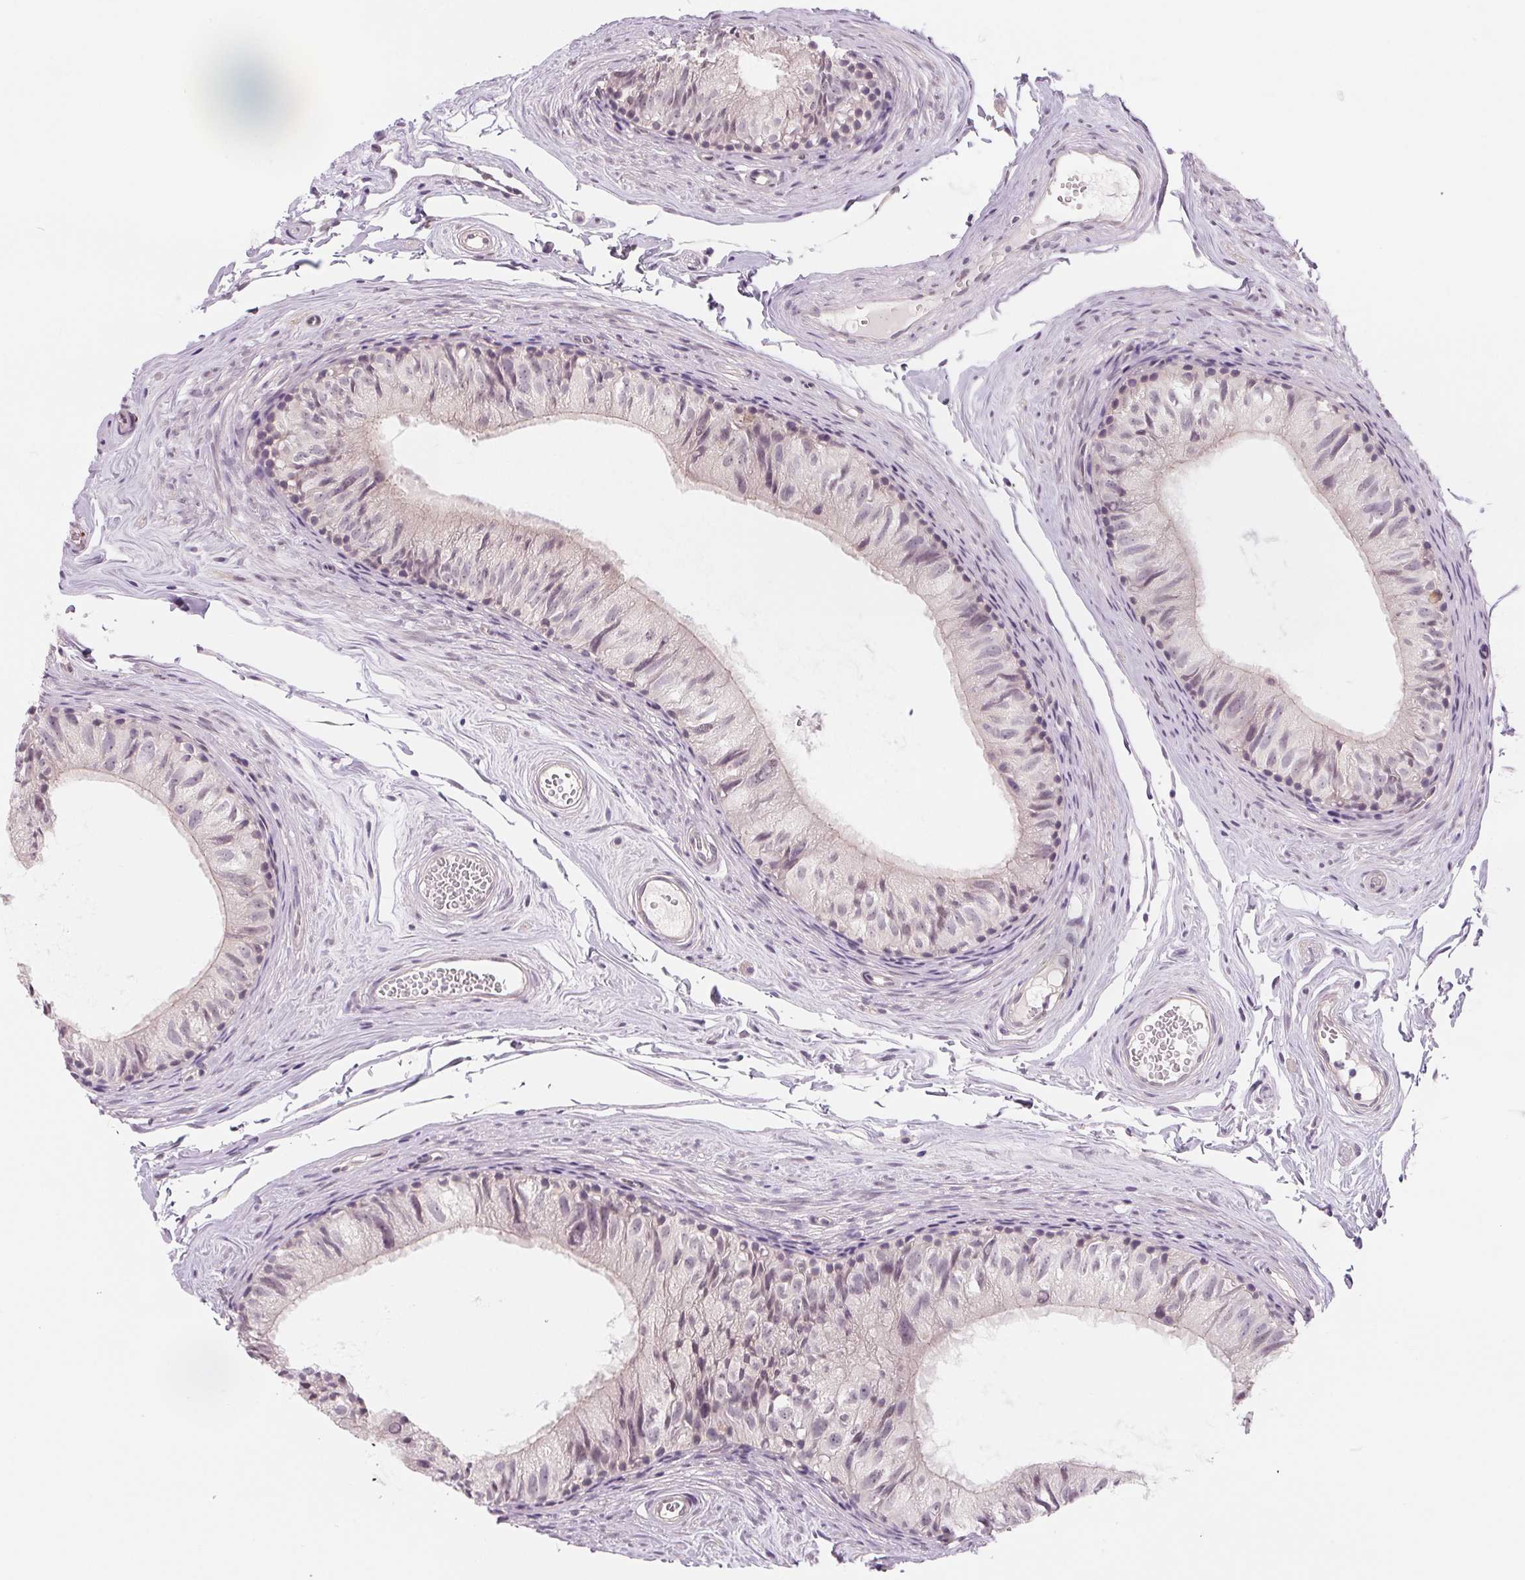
{"staining": {"intensity": "weak", "quantity": "<25%", "location": "cytoplasmic/membranous"}, "tissue": "epididymis", "cell_type": "Glandular cells", "image_type": "normal", "snomed": [{"axis": "morphology", "description": "Normal tissue, NOS"}, {"axis": "topography", "description": "Epididymis"}], "caption": "Protein analysis of normal epididymis exhibits no significant expression in glandular cells. Brightfield microscopy of IHC stained with DAB (3,3'-diaminobenzidine) (brown) and hematoxylin (blue), captured at high magnification.", "gene": "CFC1B", "patient": {"sex": "male", "age": 45}}